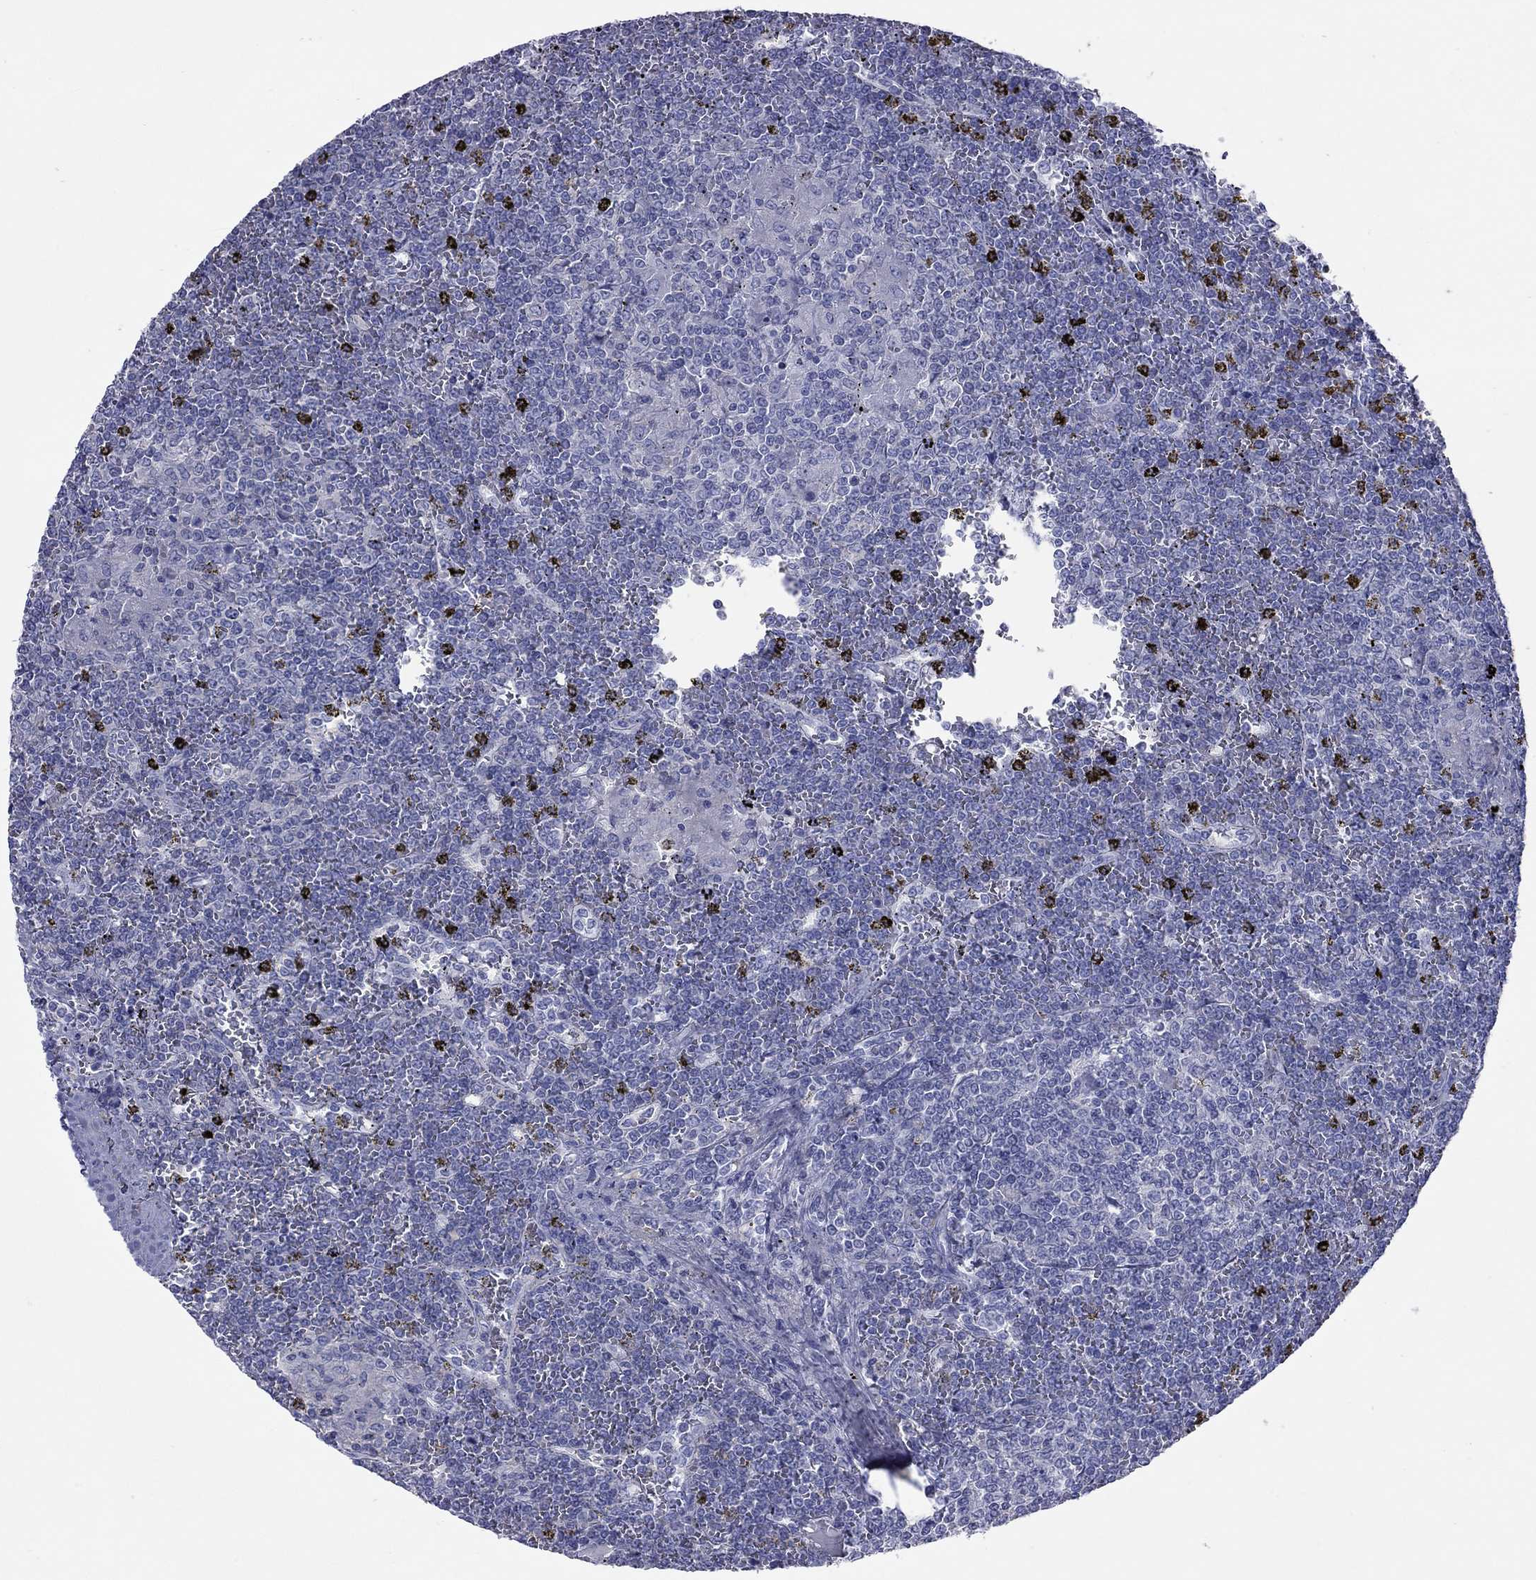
{"staining": {"intensity": "negative", "quantity": "none", "location": "none"}, "tissue": "lymphoma", "cell_type": "Tumor cells", "image_type": "cancer", "snomed": [{"axis": "morphology", "description": "Malignant lymphoma, non-Hodgkin's type, Low grade"}, {"axis": "topography", "description": "Spleen"}], "caption": "Immunohistochemistry (IHC) of human malignant lymphoma, non-Hodgkin's type (low-grade) reveals no positivity in tumor cells.", "gene": "ACTL7B", "patient": {"sex": "female", "age": 19}}